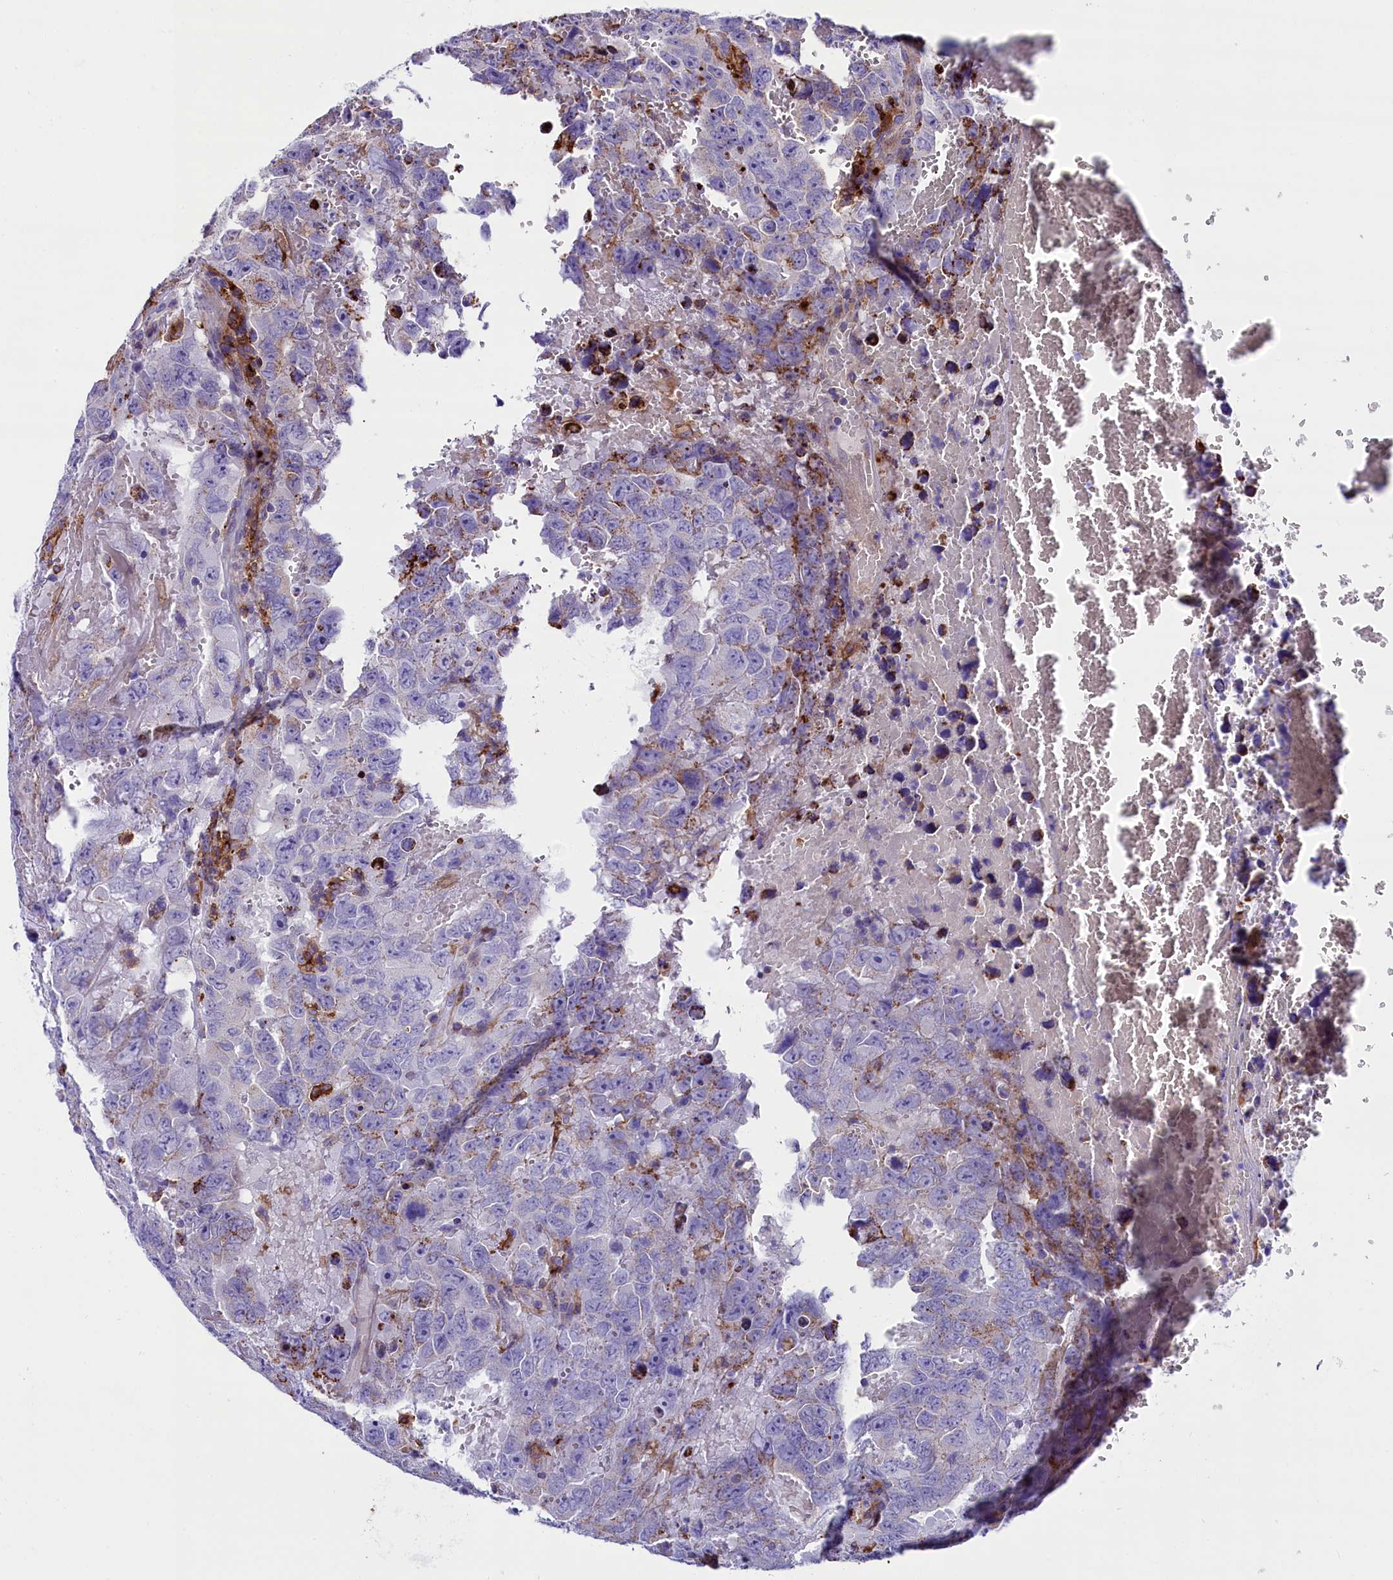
{"staining": {"intensity": "negative", "quantity": "none", "location": "none"}, "tissue": "testis cancer", "cell_type": "Tumor cells", "image_type": "cancer", "snomed": [{"axis": "morphology", "description": "Carcinoma, Embryonal, NOS"}, {"axis": "topography", "description": "Testis"}], "caption": "Testis embryonal carcinoma was stained to show a protein in brown. There is no significant staining in tumor cells.", "gene": "IL20RA", "patient": {"sex": "male", "age": 45}}